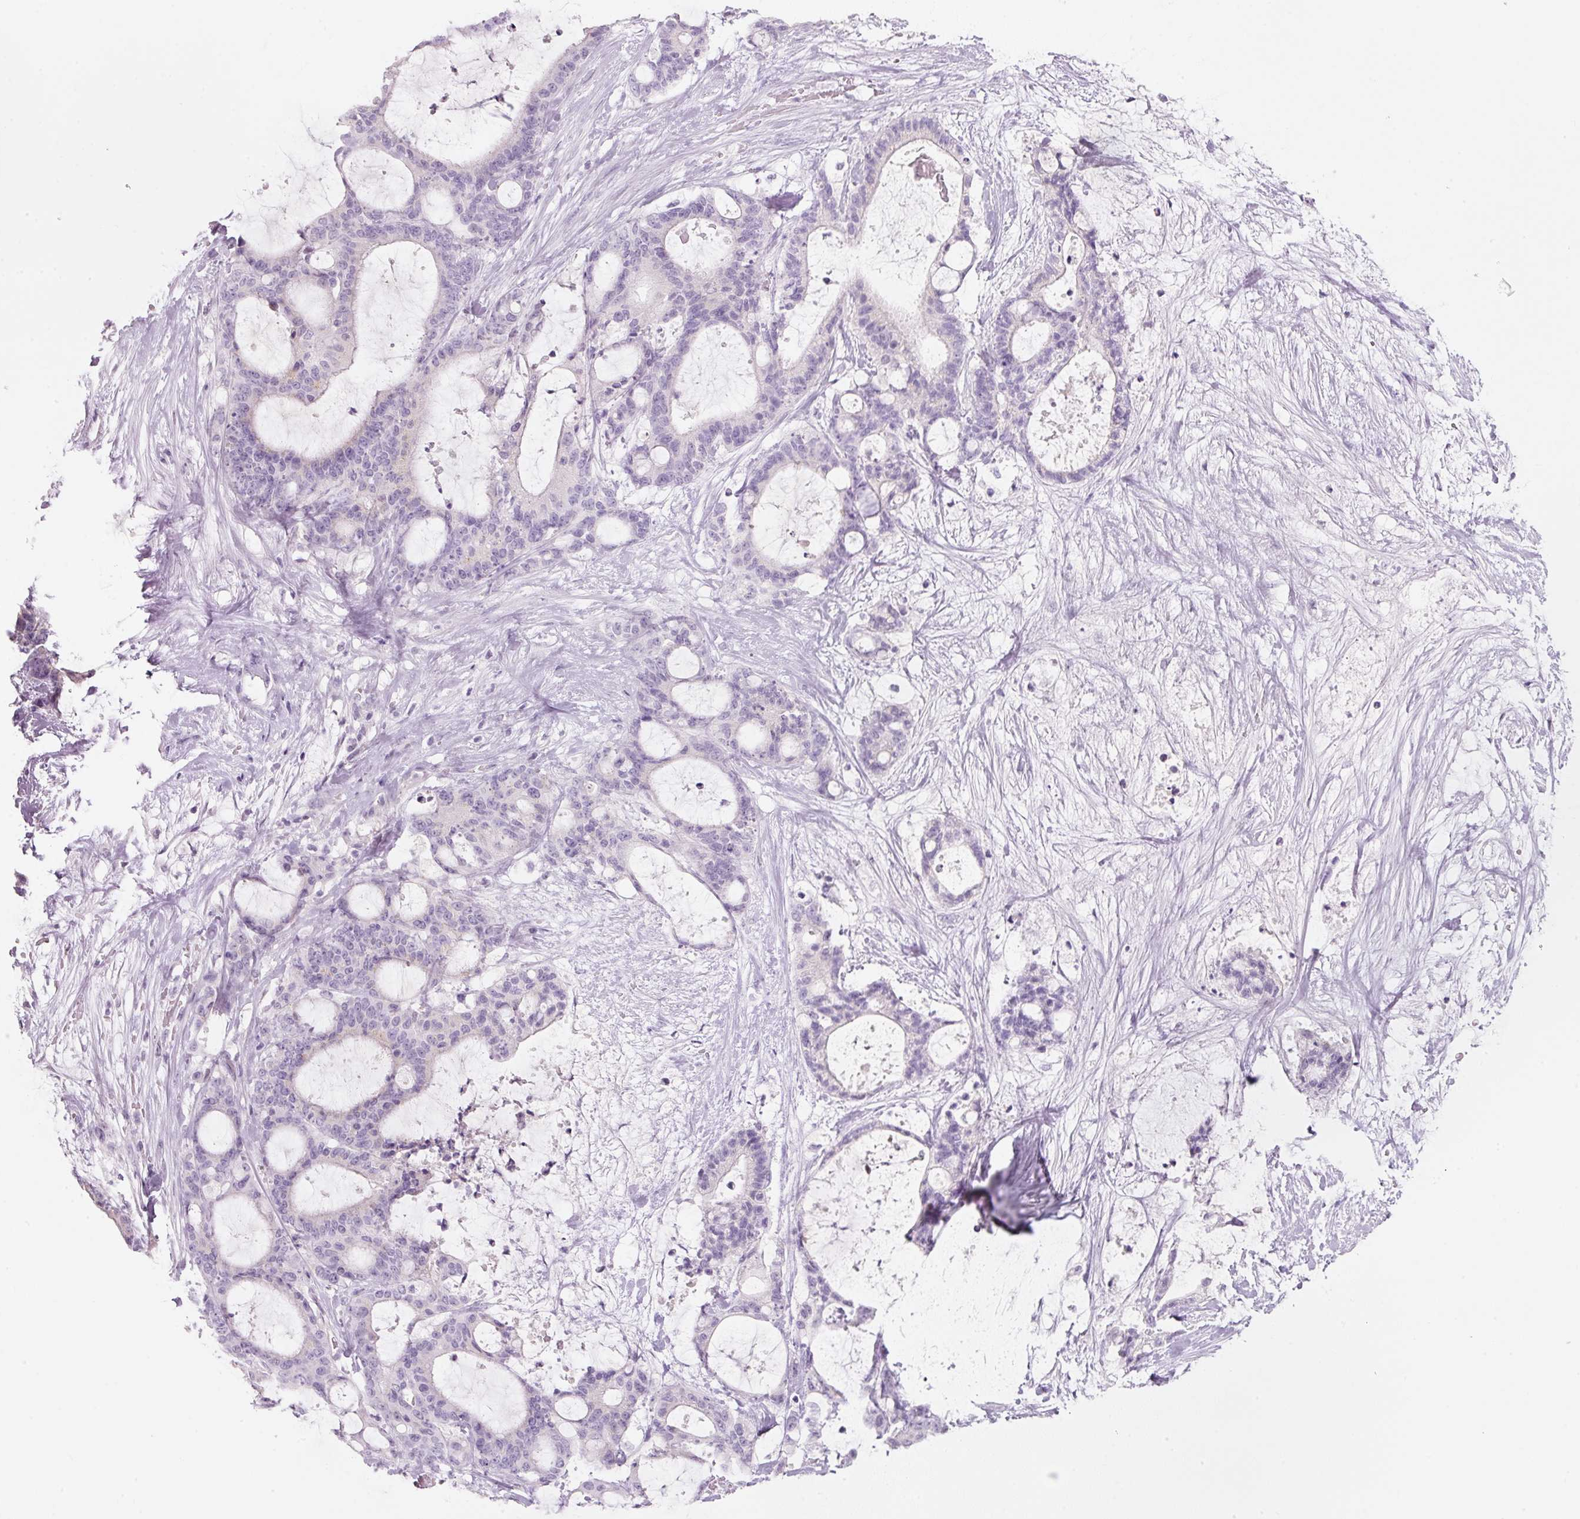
{"staining": {"intensity": "negative", "quantity": "none", "location": "none"}, "tissue": "liver cancer", "cell_type": "Tumor cells", "image_type": "cancer", "snomed": [{"axis": "morphology", "description": "Normal tissue, NOS"}, {"axis": "morphology", "description": "Cholangiocarcinoma"}, {"axis": "topography", "description": "Liver"}, {"axis": "topography", "description": "Peripheral nerve tissue"}], "caption": "Liver cancer was stained to show a protein in brown. There is no significant expression in tumor cells. Nuclei are stained in blue.", "gene": "ENSG00000206549", "patient": {"sex": "female", "age": 73}}